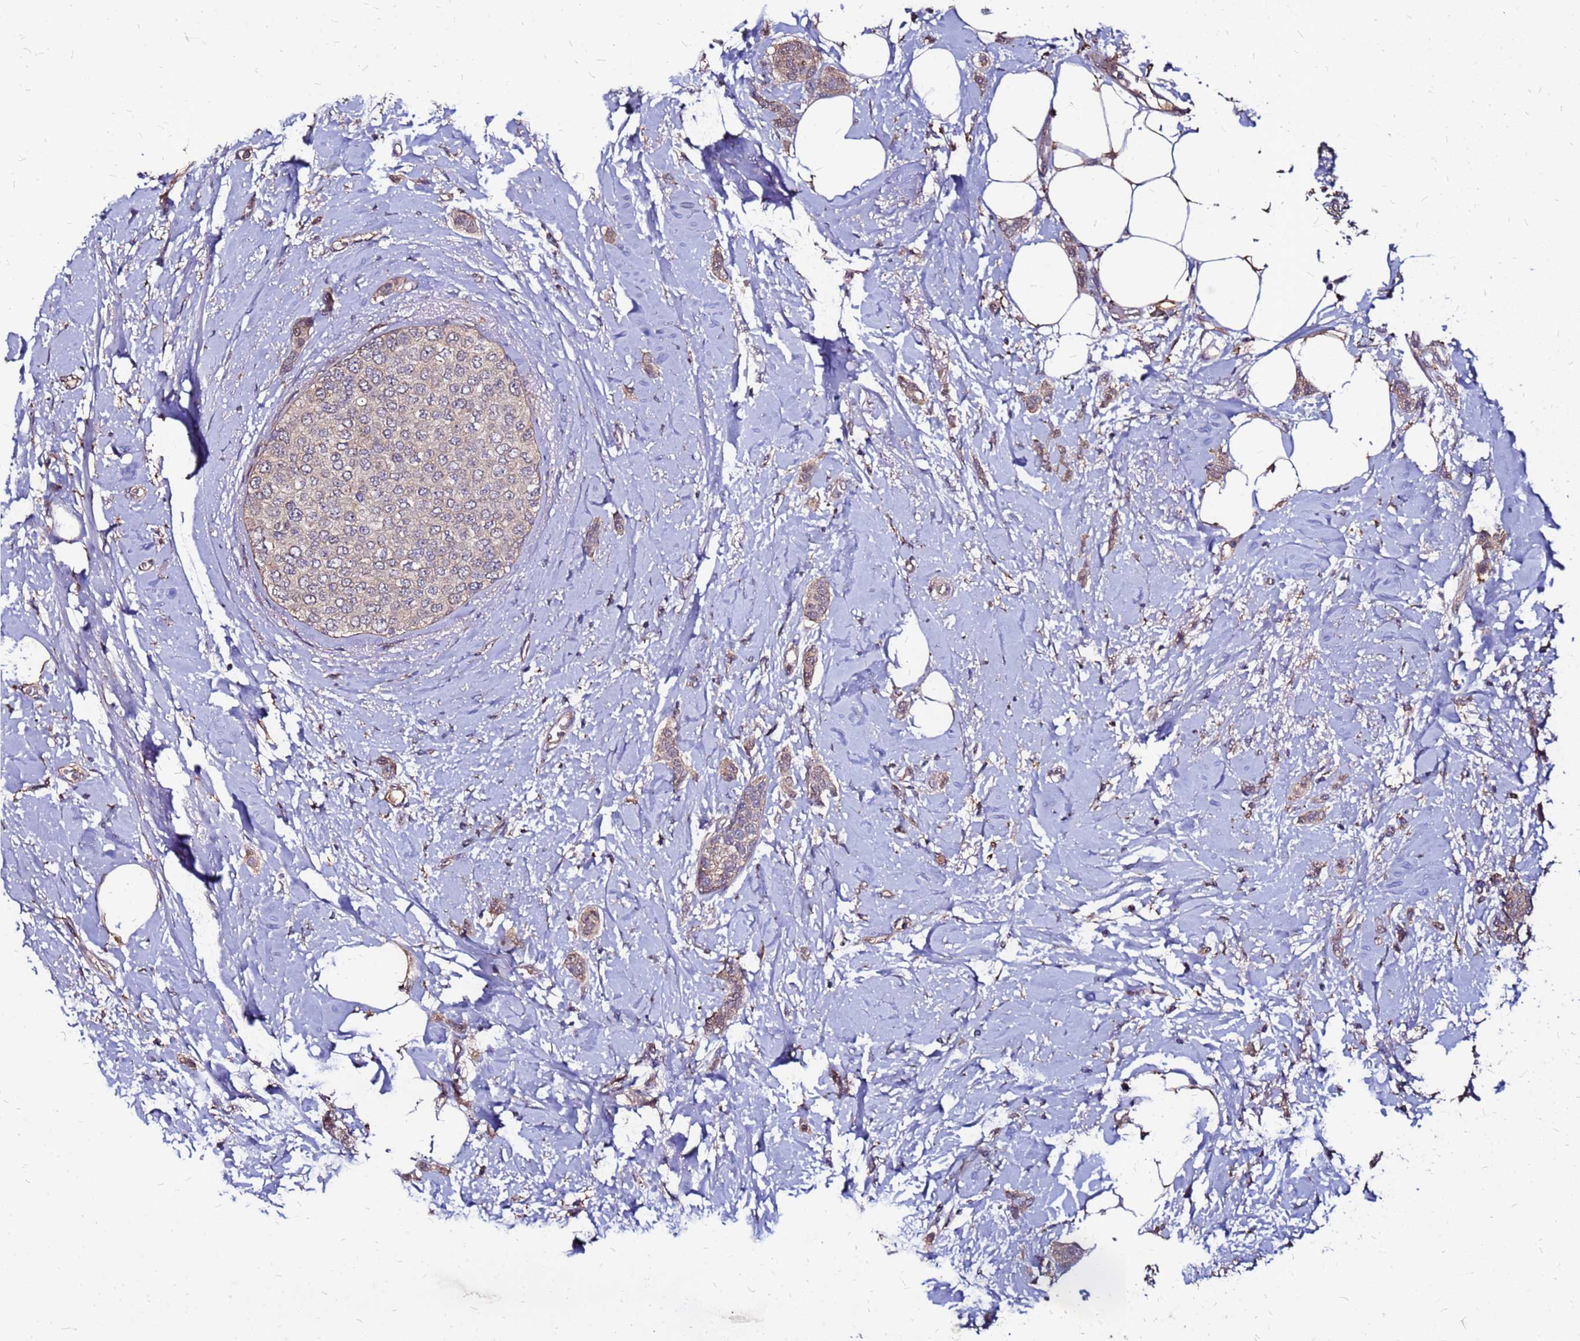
{"staining": {"intensity": "weak", "quantity": ">75%", "location": "cytoplasmic/membranous"}, "tissue": "breast cancer", "cell_type": "Tumor cells", "image_type": "cancer", "snomed": [{"axis": "morphology", "description": "Duct carcinoma"}, {"axis": "topography", "description": "Breast"}], "caption": "An image showing weak cytoplasmic/membranous expression in approximately >75% of tumor cells in breast cancer, as visualized by brown immunohistochemical staining.", "gene": "ARHGEF5", "patient": {"sex": "female", "age": 72}}